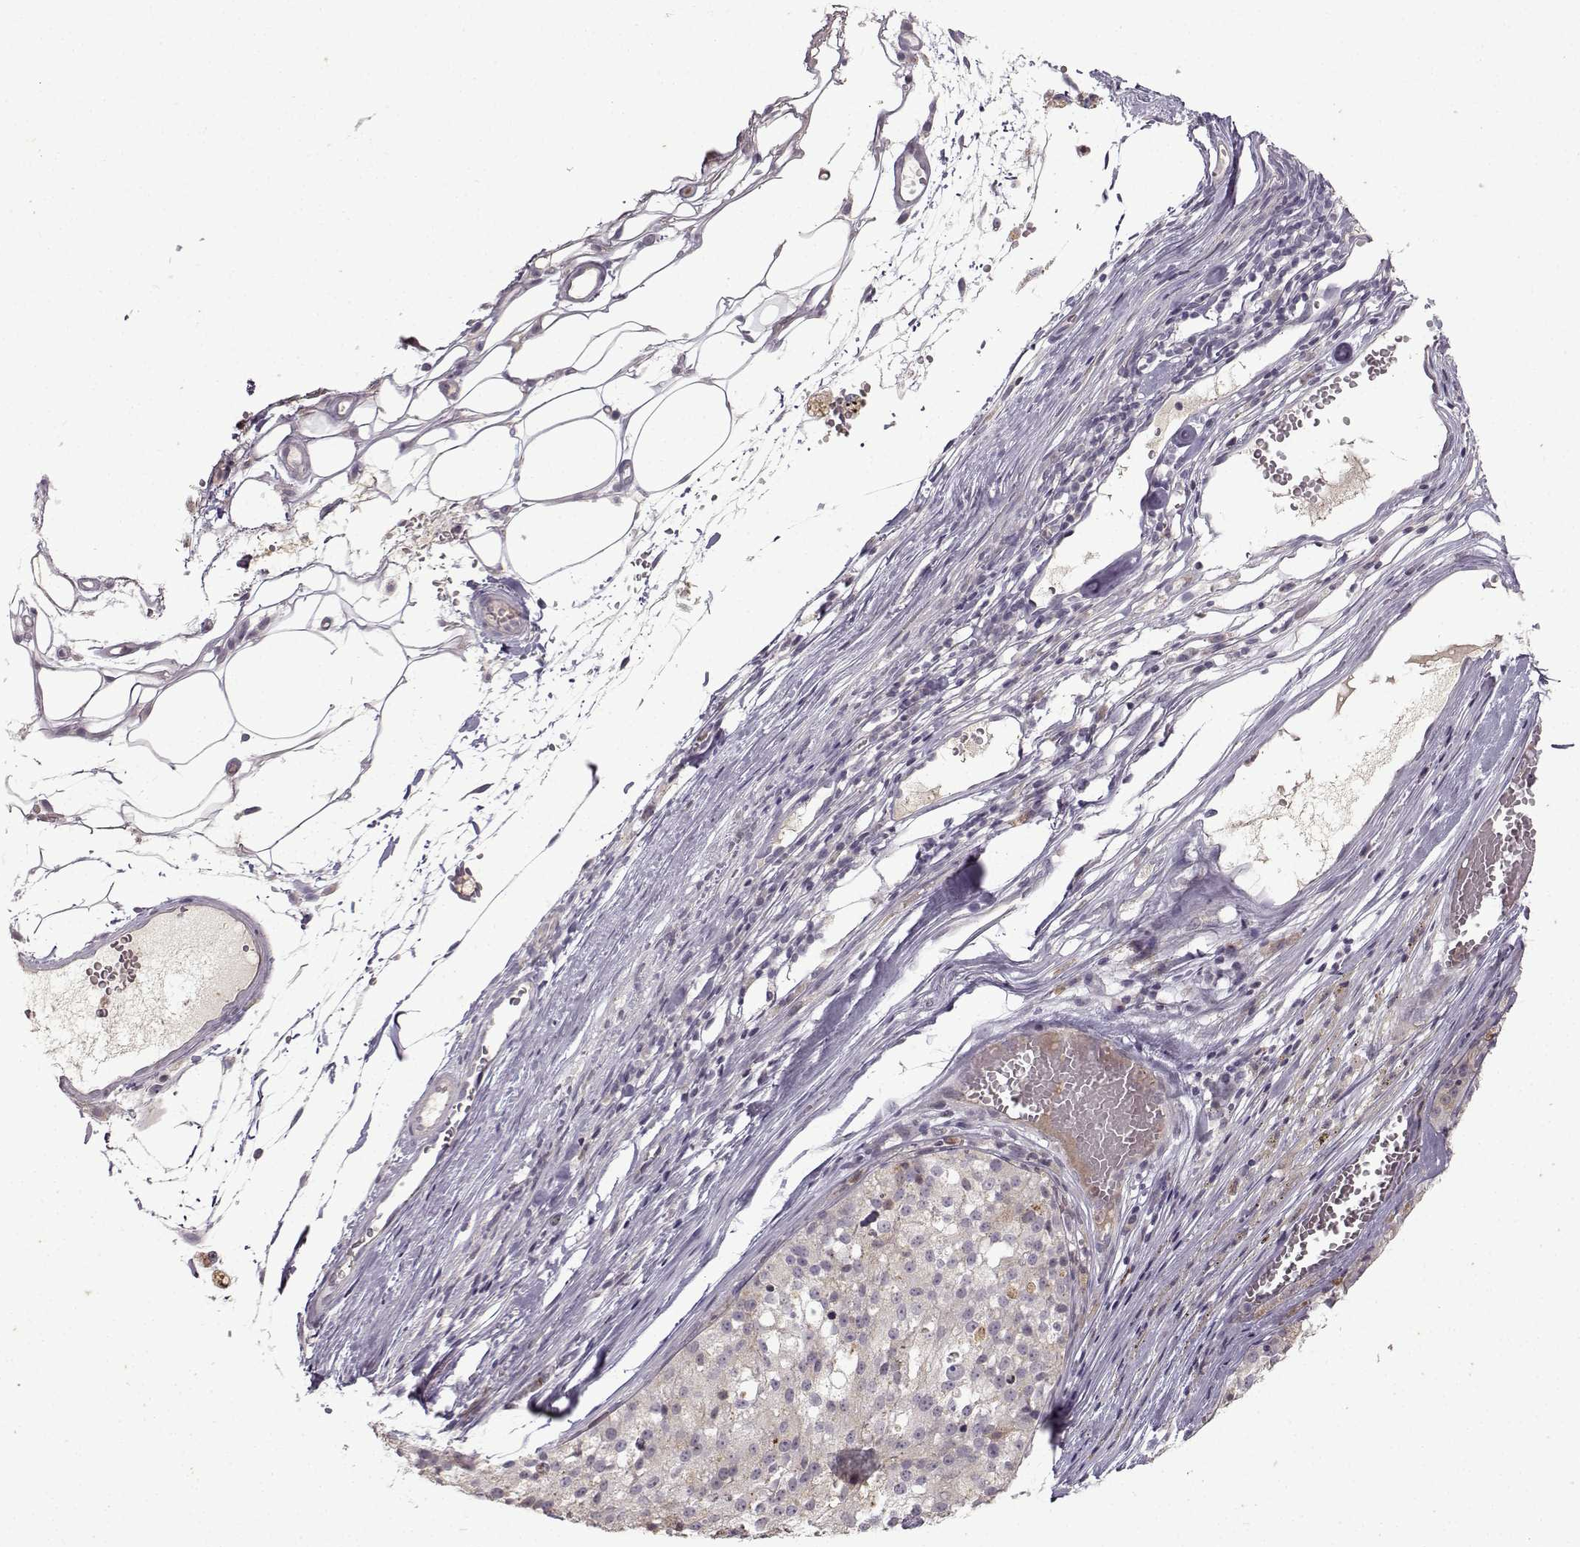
{"staining": {"intensity": "weak", "quantity": "<25%", "location": "cytoplasmic/membranous"}, "tissue": "melanoma", "cell_type": "Tumor cells", "image_type": "cancer", "snomed": [{"axis": "morphology", "description": "Malignant melanoma, Metastatic site"}, {"axis": "topography", "description": "Lymph node"}], "caption": "A high-resolution image shows immunohistochemistry (IHC) staining of melanoma, which reveals no significant expression in tumor cells. The staining is performed using DAB (3,3'-diaminobenzidine) brown chromogen with nuclei counter-stained in using hematoxylin.", "gene": "OPRD1", "patient": {"sex": "female", "age": 64}}